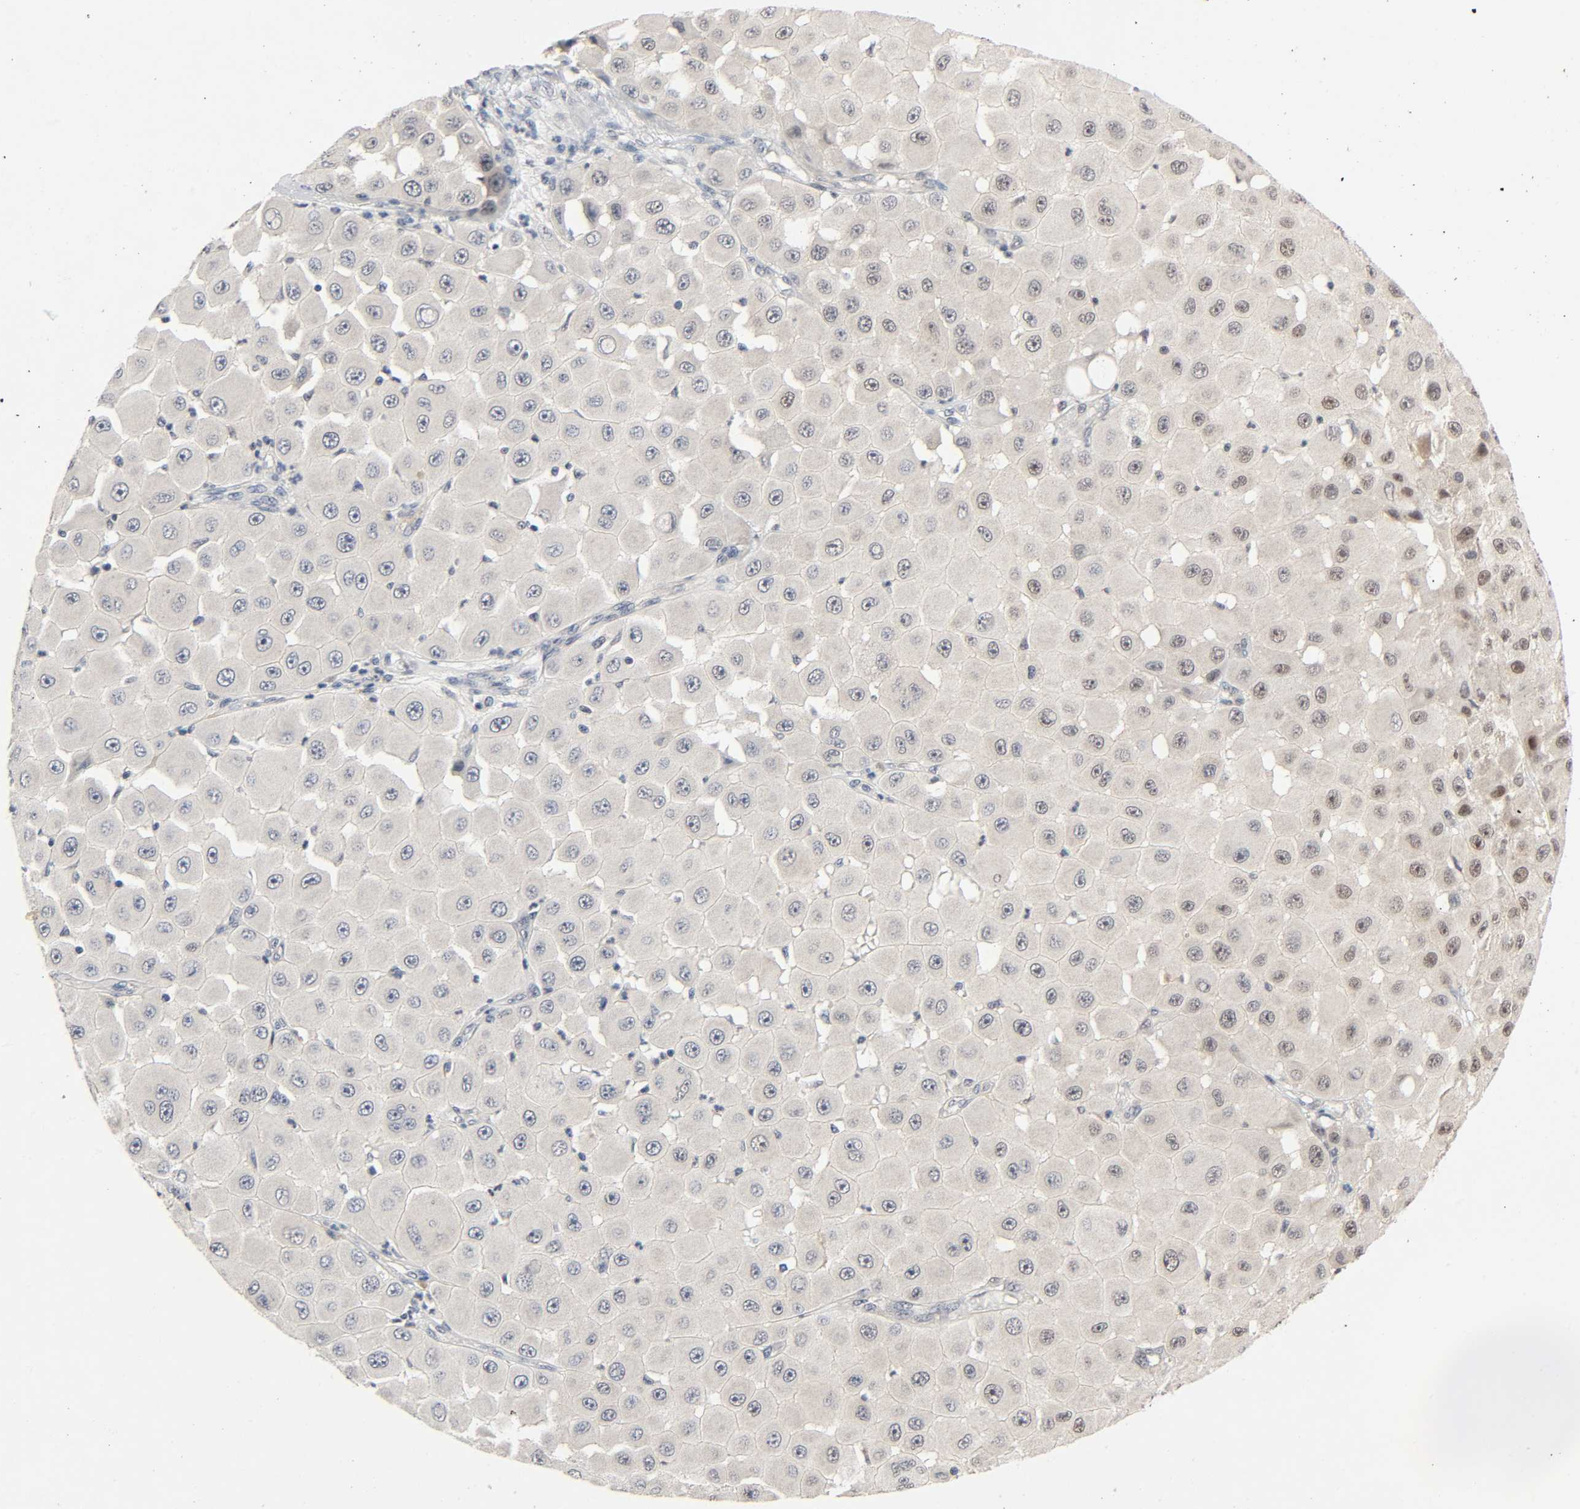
{"staining": {"intensity": "weak", "quantity": "<25%", "location": "nuclear"}, "tissue": "melanoma", "cell_type": "Tumor cells", "image_type": "cancer", "snomed": [{"axis": "morphology", "description": "Malignant melanoma, NOS"}, {"axis": "topography", "description": "Skin"}], "caption": "An image of human malignant melanoma is negative for staining in tumor cells. The staining is performed using DAB brown chromogen with nuclei counter-stained in using hematoxylin.", "gene": "MAPKAPK5", "patient": {"sex": "female", "age": 81}}